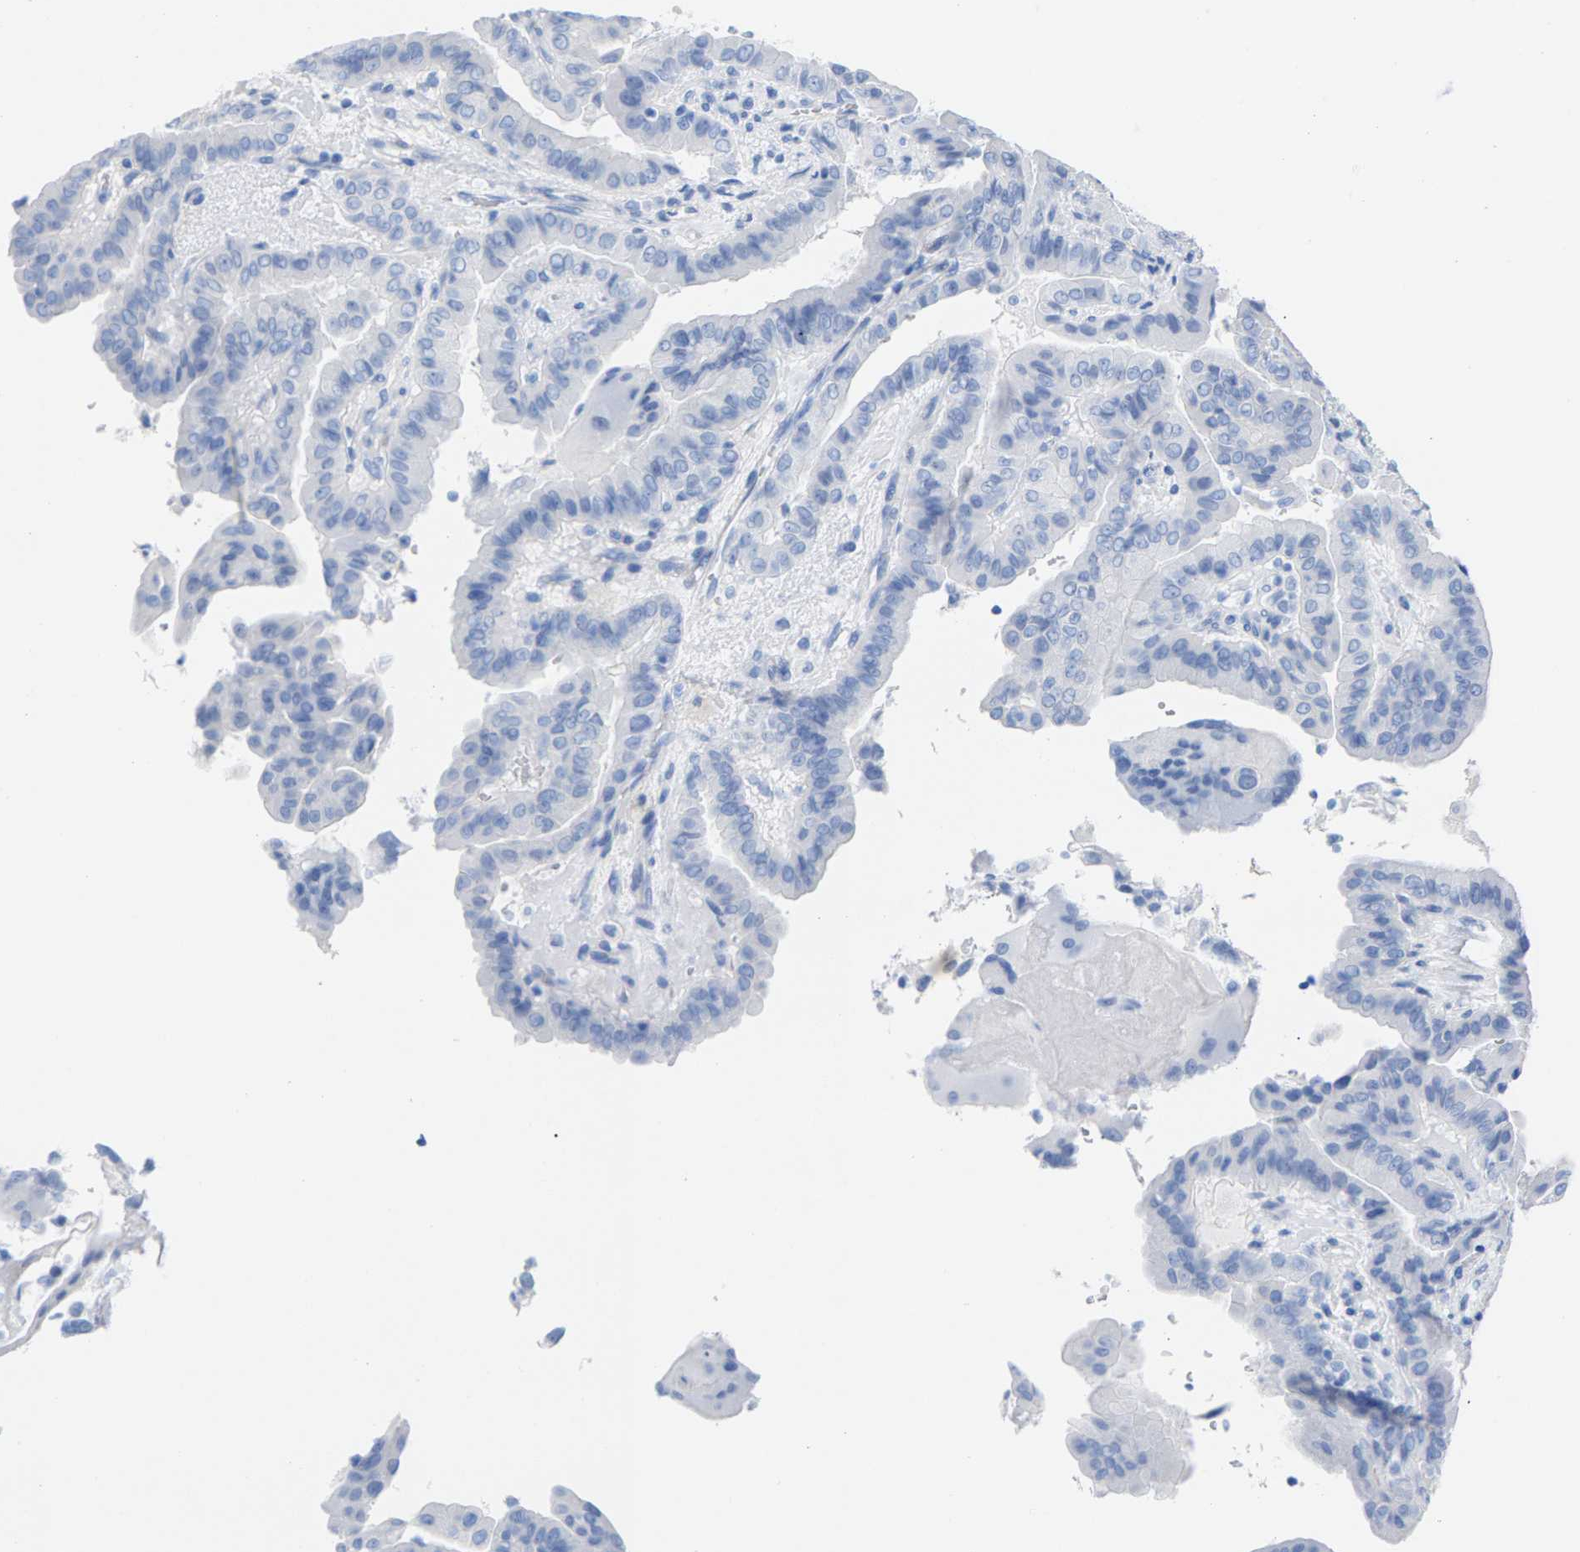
{"staining": {"intensity": "negative", "quantity": "none", "location": "none"}, "tissue": "thyroid cancer", "cell_type": "Tumor cells", "image_type": "cancer", "snomed": [{"axis": "morphology", "description": "Papillary adenocarcinoma, NOS"}, {"axis": "topography", "description": "Thyroid gland"}], "caption": "The IHC image has no significant positivity in tumor cells of thyroid cancer (papillary adenocarcinoma) tissue. Brightfield microscopy of immunohistochemistry stained with DAB (brown) and hematoxylin (blue), captured at high magnification.", "gene": "CPA1", "patient": {"sex": "male", "age": 33}}